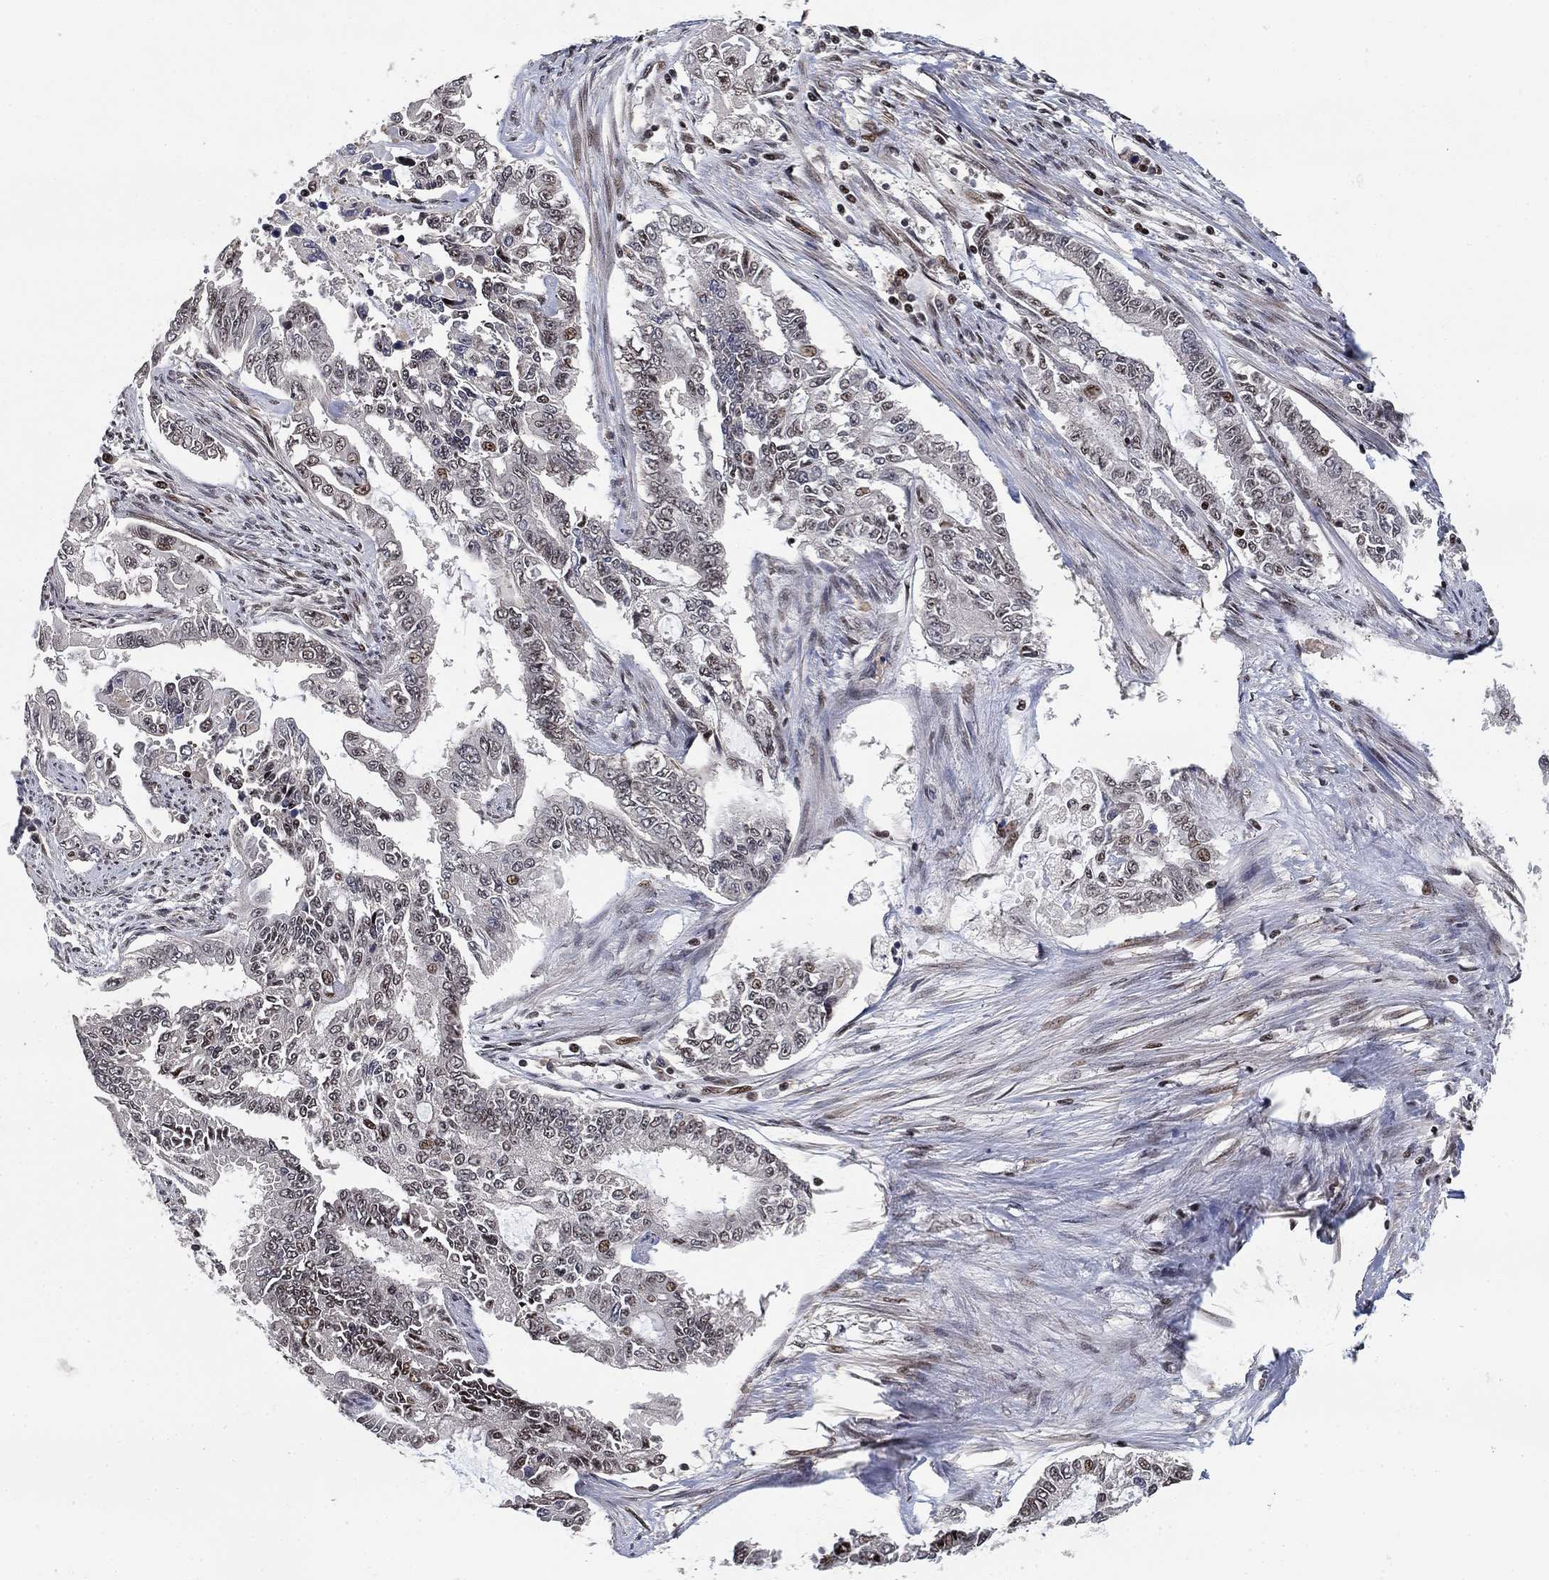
{"staining": {"intensity": "moderate", "quantity": "<25%", "location": "nuclear"}, "tissue": "endometrial cancer", "cell_type": "Tumor cells", "image_type": "cancer", "snomed": [{"axis": "morphology", "description": "Adenocarcinoma, NOS"}, {"axis": "topography", "description": "Uterus"}], "caption": "Immunohistochemistry of human endometrial cancer shows low levels of moderate nuclear positivity in approximately <25% of tumor cells.", "gene": "ZSCAN30", "patient": {"sex": "female", "age": 59}}